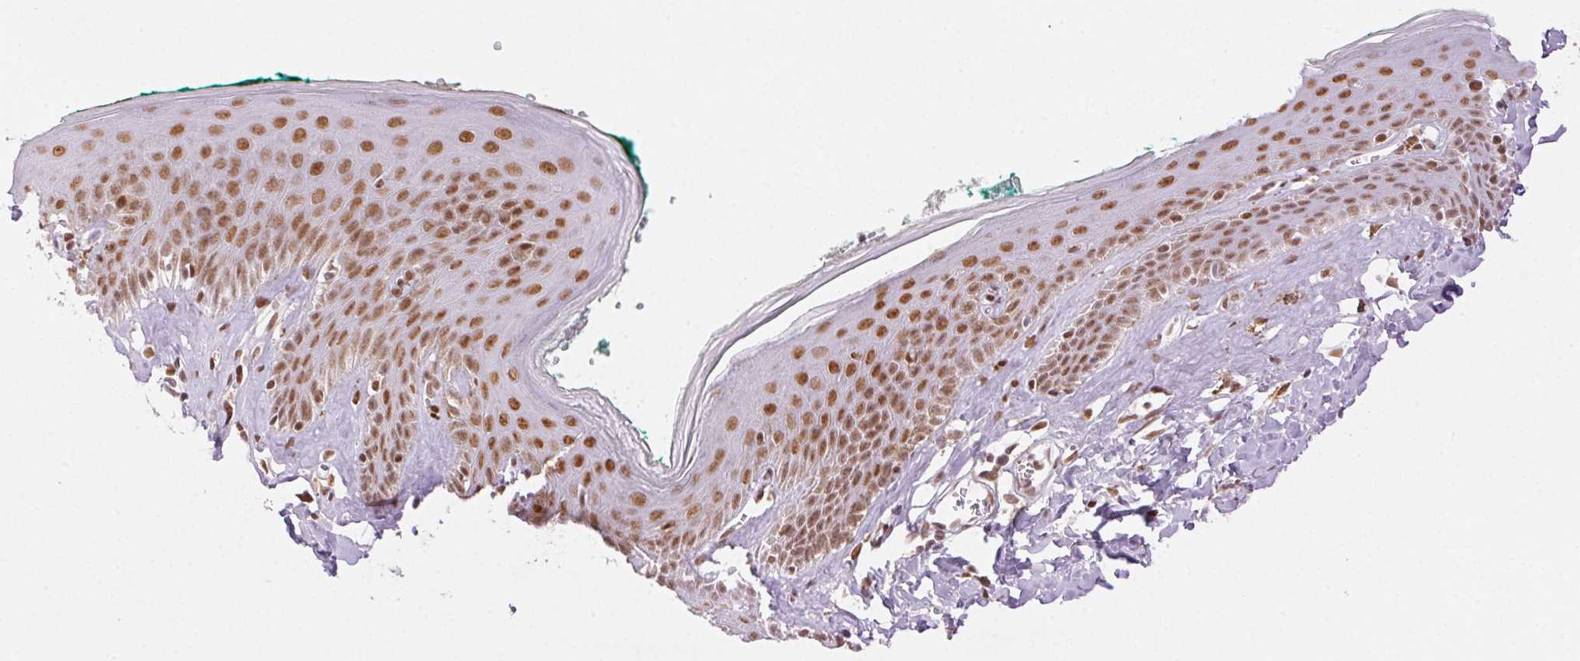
{"staining": {"intensity": "moderate", "quantity": ">75%", "location": "nuclear"}, "tissue": "skin", "cell_type": "Epidermal cells", "image_type": "normal", "snomed": [{"axis": "morphology", "description": "Normal tissue, NOS"}, {"axis": "topography", "description": "Vulva"}, {"axis": "topography", "description": "Peripheral nerve tissue"}], "caption": "The histopathology image demonstrates staining of unremarkable skin, revealing moderate nuclear protein positivity (brown color) within epidermal cells.", "gene": "H2AZ1", "patient": {"sex": "female", "age": 66}}